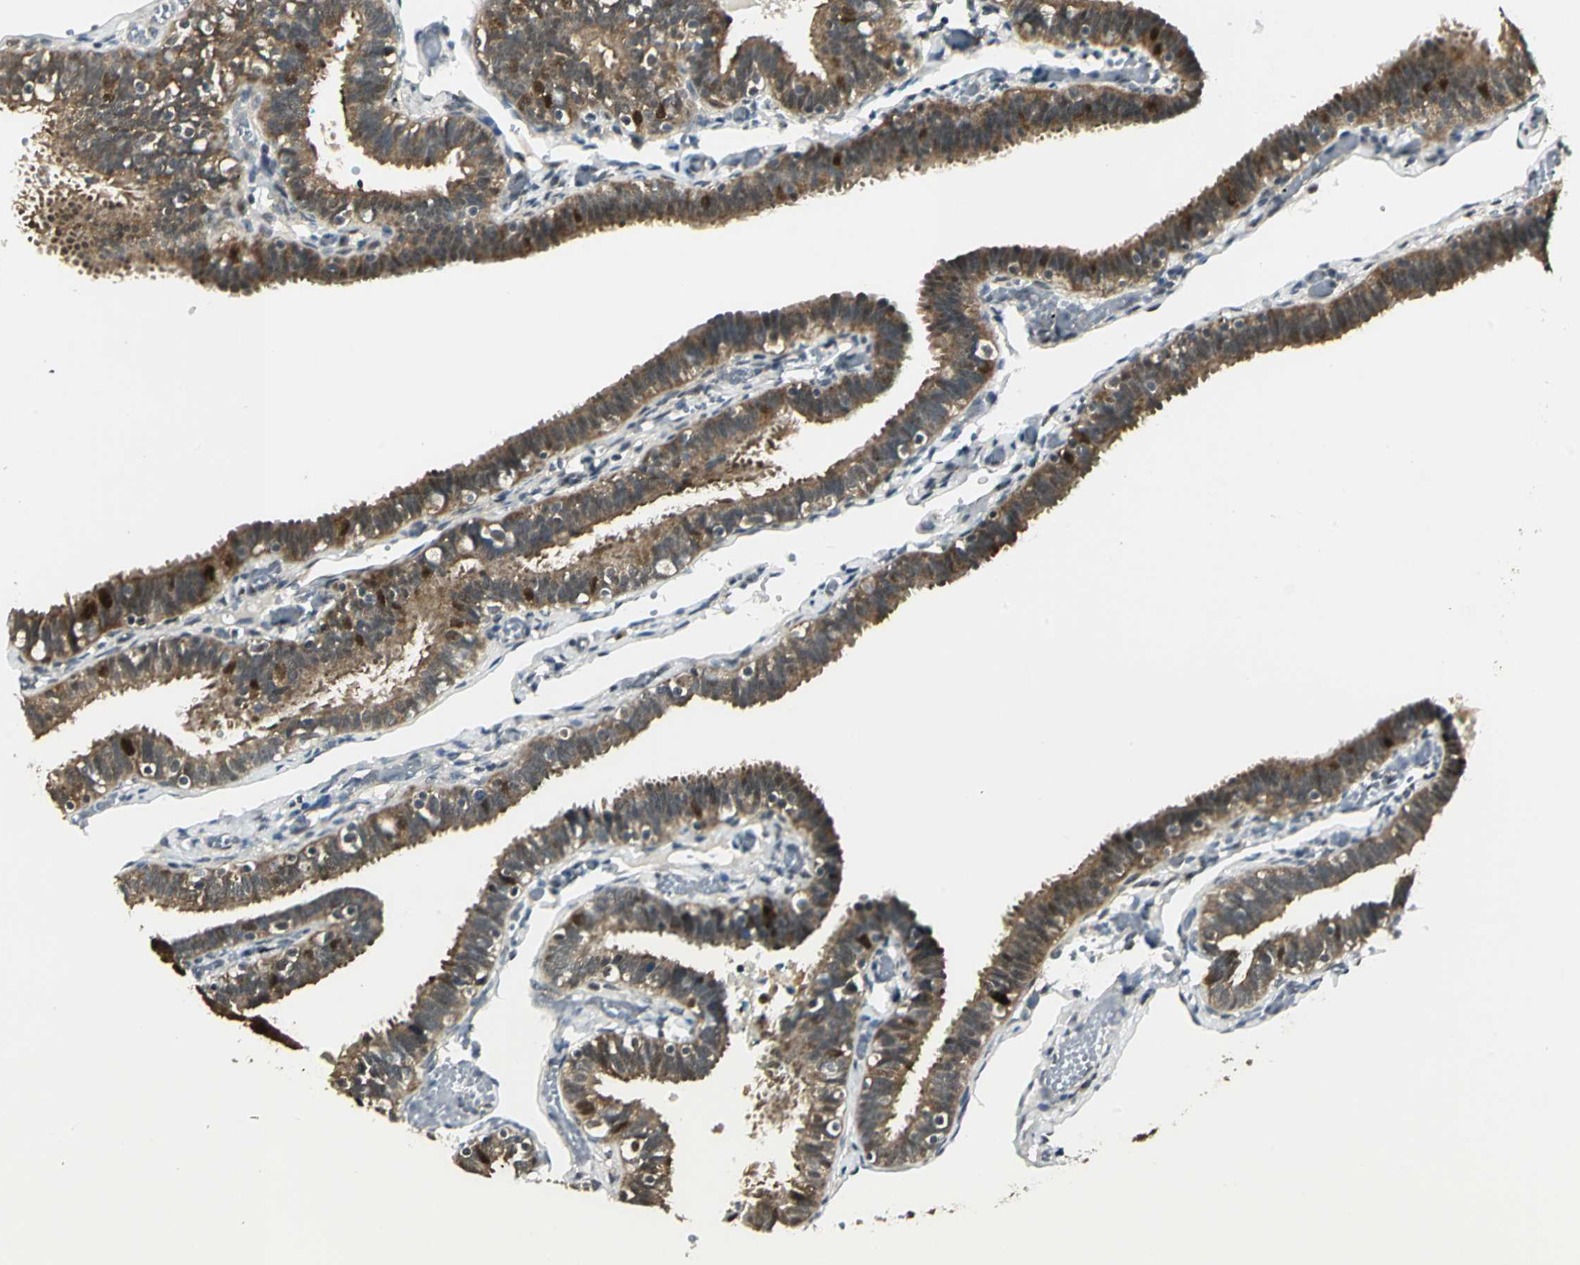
{"staining": {"intensity": "moderate", "quantity": ">75%", "location": "cytoplasmic/membranous"}, "tissue": "fallopian tube", "cell_type": "Glandular cells", "image_type": "normal", "snomed": [{"axis": "morphology", "description": "Normal tissue, NOS"}, {"axis": "topography", "description": "Fallopian tube"}], "caption": "DAB immunohistochemical staining of benign human fallopian tube shows moderate cytoplasmic/membranous protein expression in approximately >75% of glandular cells. Nuclei are stained in blue.", "gene": "PSMC4", "patient": {"sex": "female", "age": 46}}